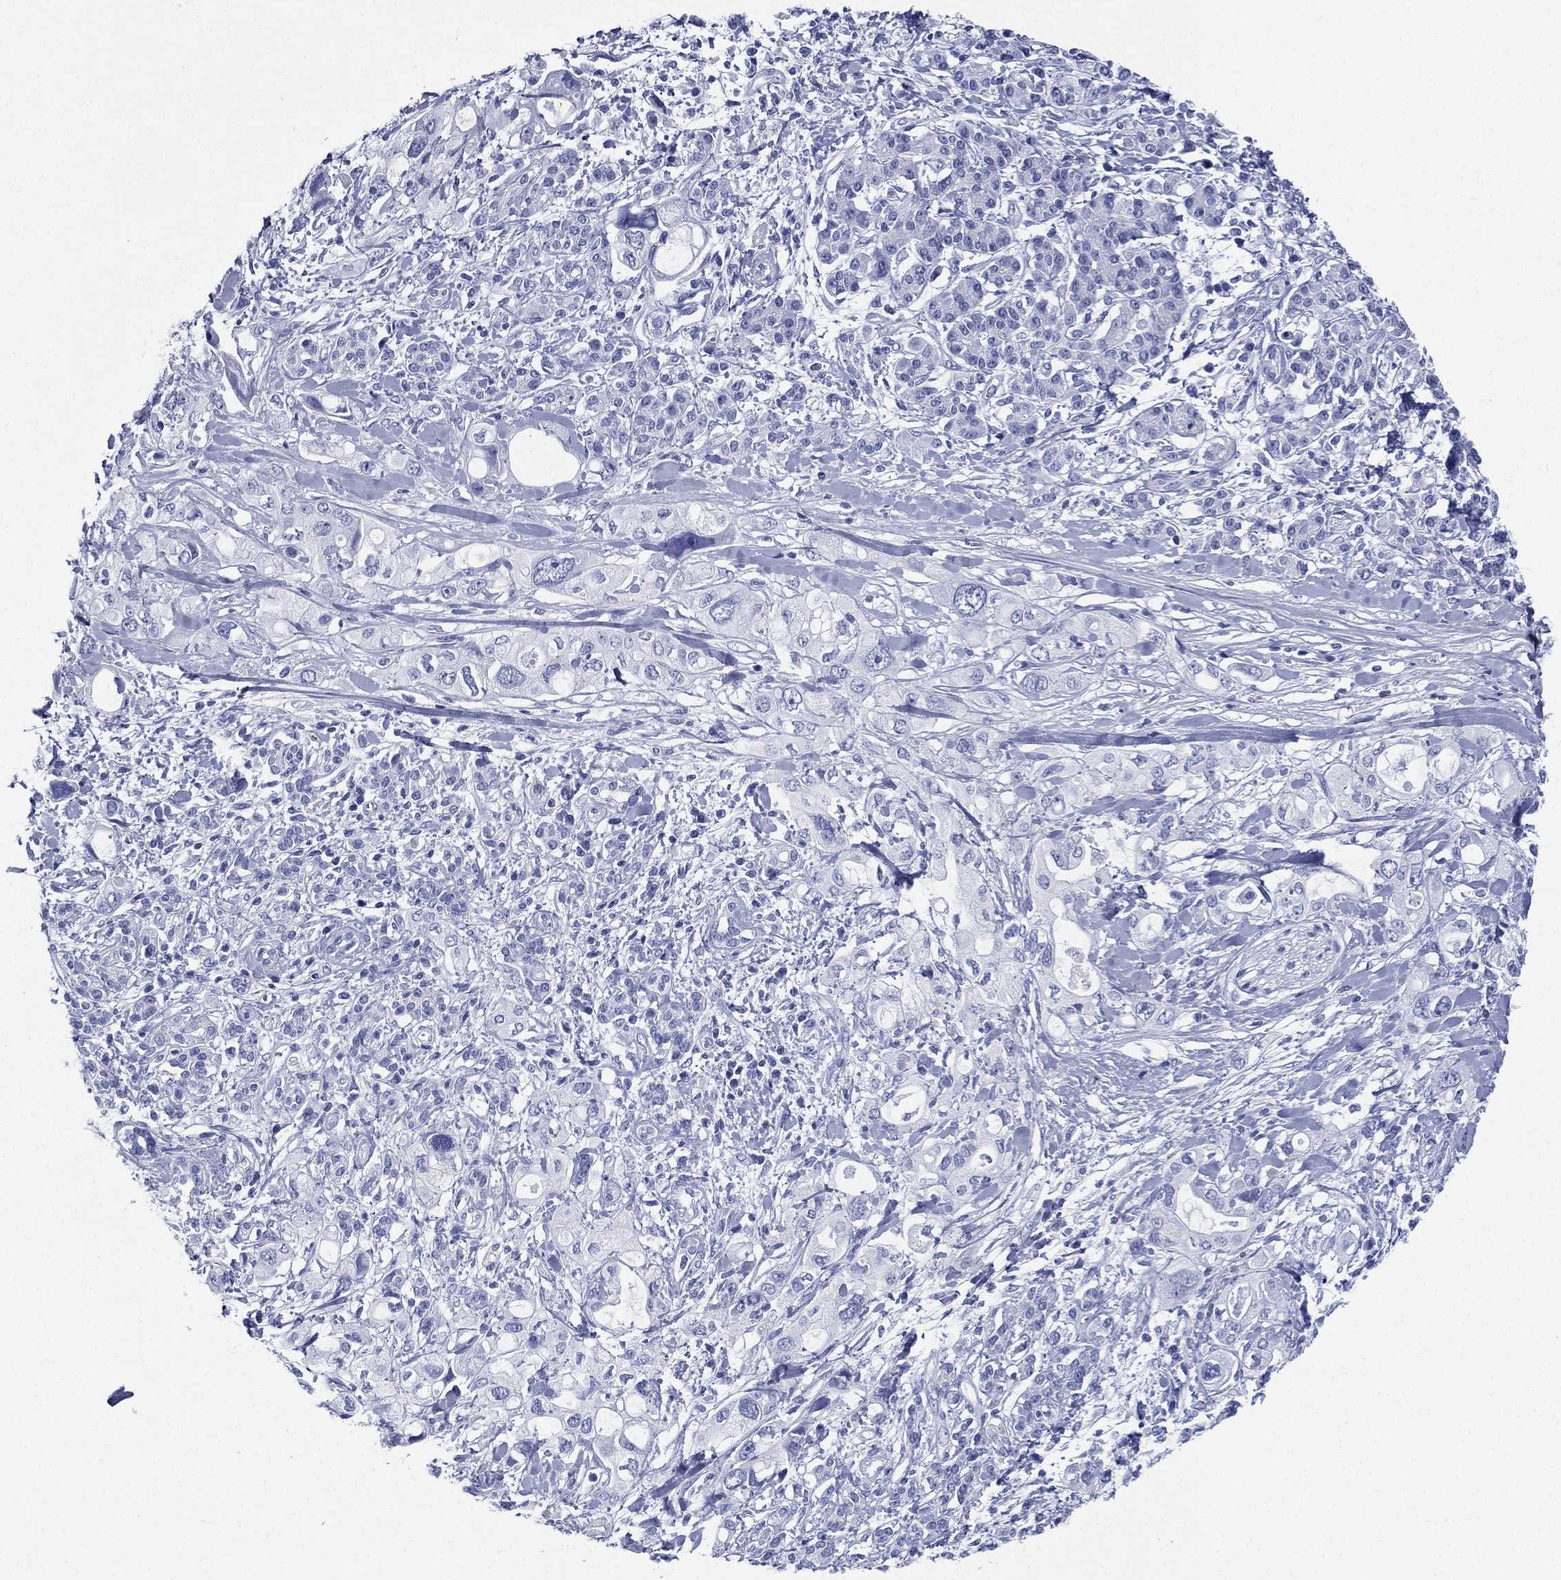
{"staining": {"intensity": "negative", "quantity": "none", "location": "none"}, "tissue": "pancreatic cancer", "cell_type": "Tumor cells", "image_type": "cancer", "snomed": [{"axis": "morphology", "description": "Adenocarcinoma, NOS"}, {"axis": "topography", "description": "Pancreas"}], "caption": "Human pancreatic adenocarcinoma stained for a protein using immunohistochemistry (IHC) exhibits no expression in tumor cells.", "gene": "RSPH4A", "patient": {"sex": "female", "age": 56}}